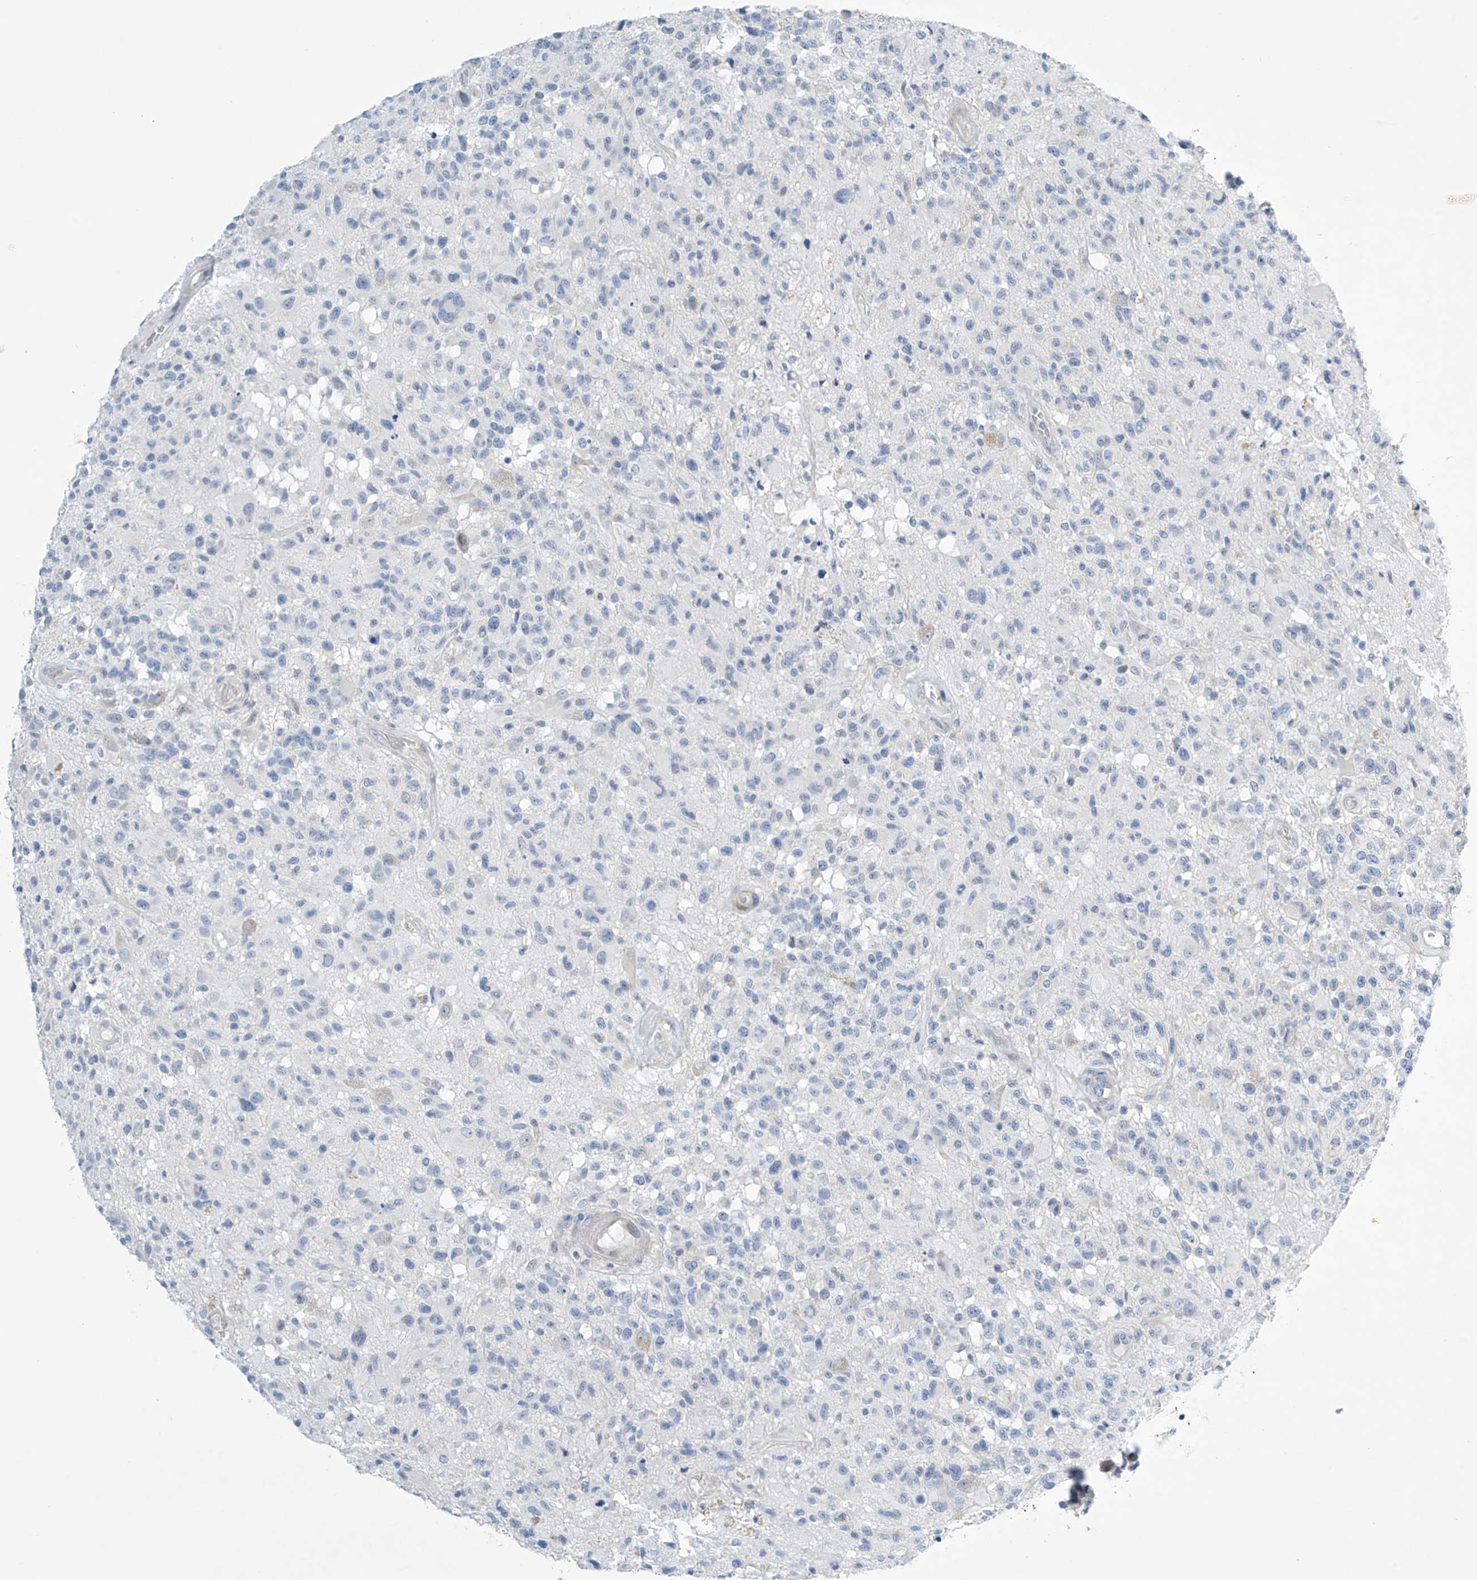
{"staining": {"intensity": "negative", "quantity": "none", "location": "none"}, "tissue": "glioma", "cell_type": "Tumor cells", "image_type": "cancer", "snomed": [{"axis": "morphology", "description": "Glioma, malignant, High grade"}, {"axis": "morphology", "description": "Glioblastoma, NOS"}, {"axis": "topography", "description": "Brain"}], "caption": "Immunohistochemical staining of human glioma reveals no significant expression in tumor cells.", "gene": "SLC35A5", "patient": {"sex": "male", "age": 60}}